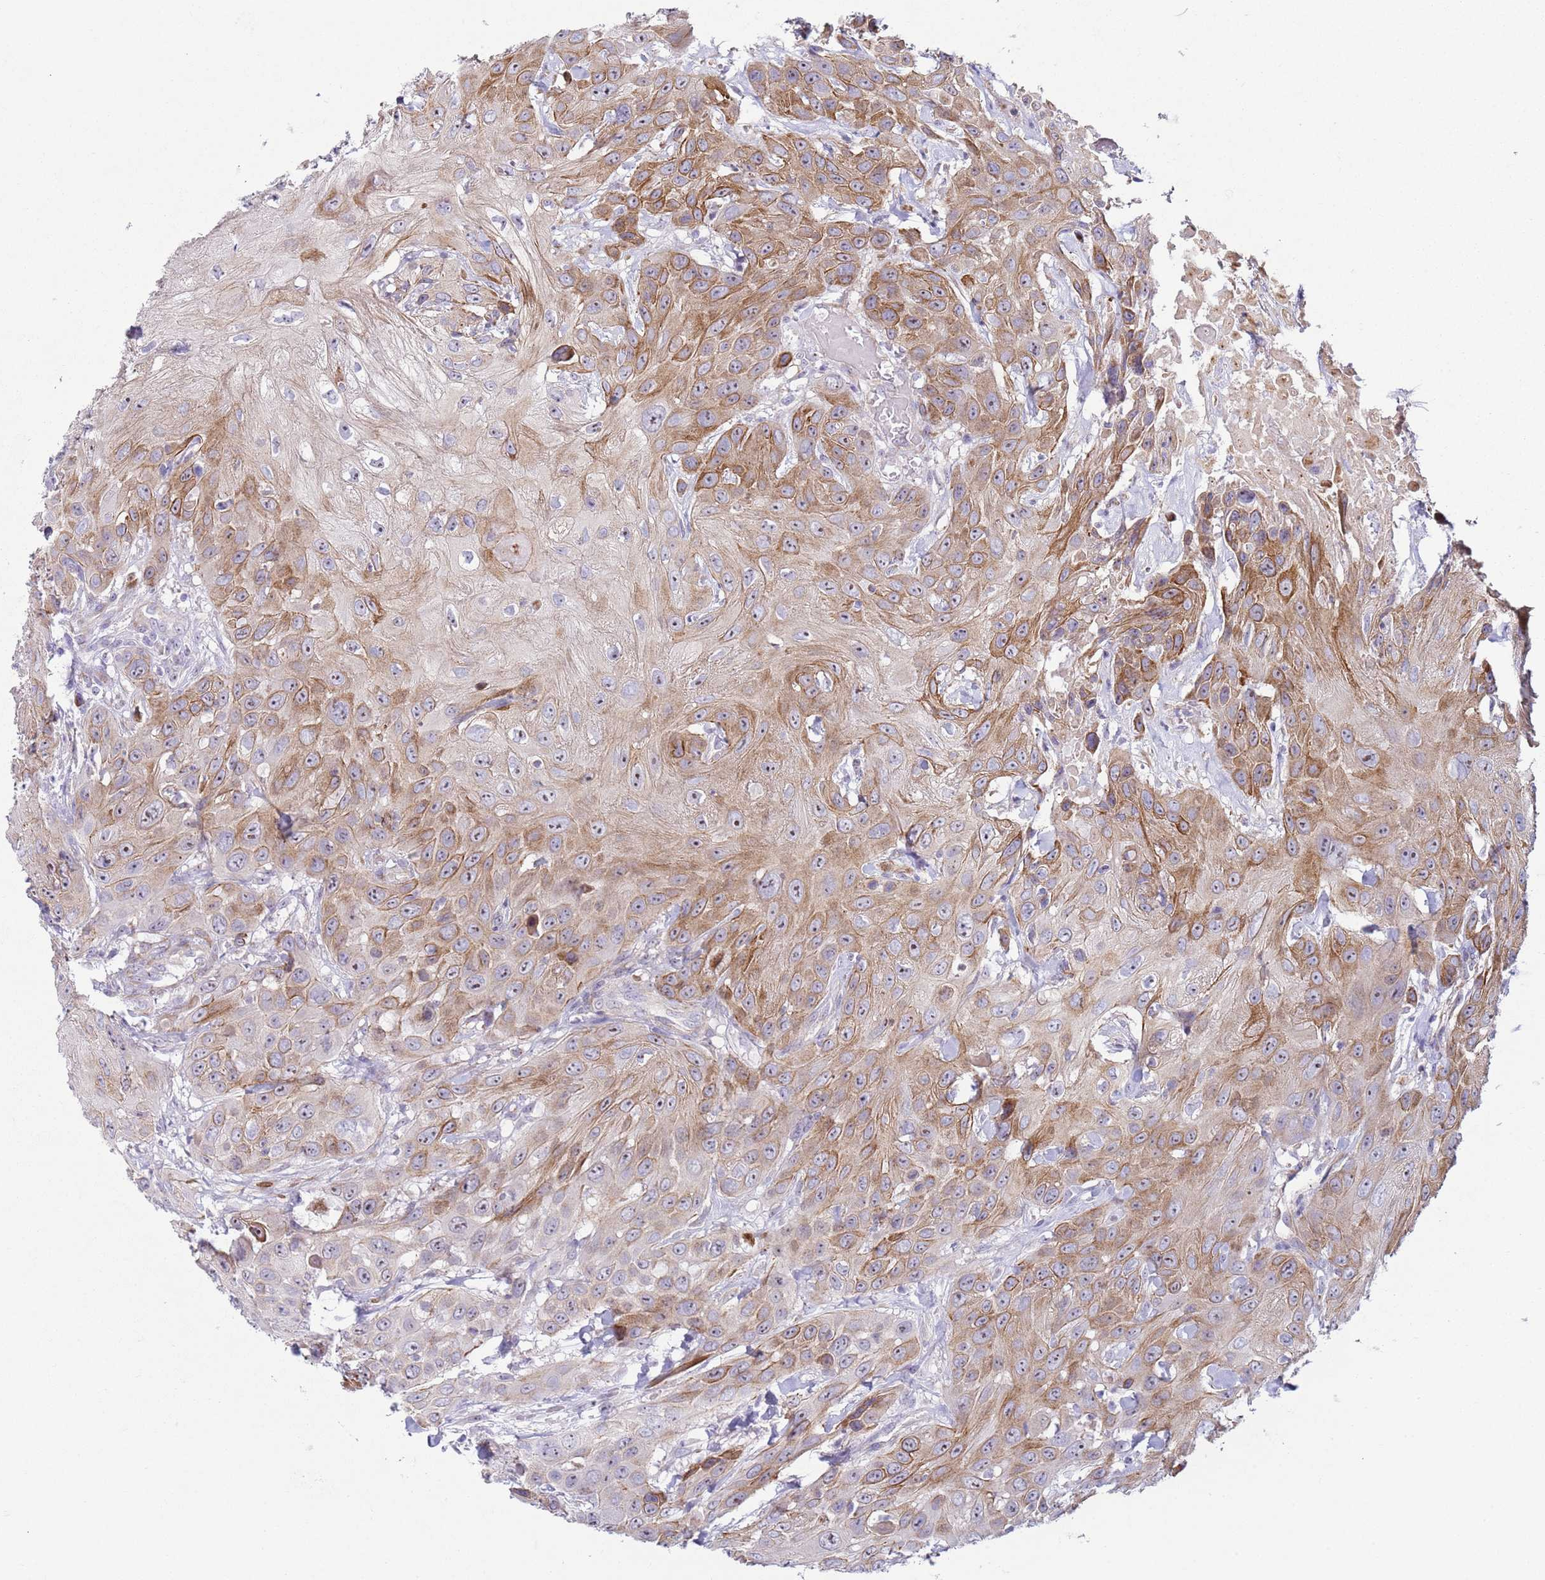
{"staining": {"intensity": "moderate", "quantity": ">75%", "location": "cytoplasmic/membranous"}, "tissue": "head and neck cancer", "cell_type": "Tumor cells", "image_type": "cancer", "snomed": [{"axis": "morphology", "description": "Squamous cell carcinoma, NOS"}, {"axis": "topography", "description": "Head-Neck"}], "caption": "The micrograph displays staining of squamous cell carcinoma (head and neck), revealing moderate cytoplasmic/membranous protein expression (brown color) within tumor cells. Immunohistochemistry stains the protein of interest in brown and the nuclei are stained blue.", "gene": "HEATR1", "patient": {"sex": "male", "age": 81}}